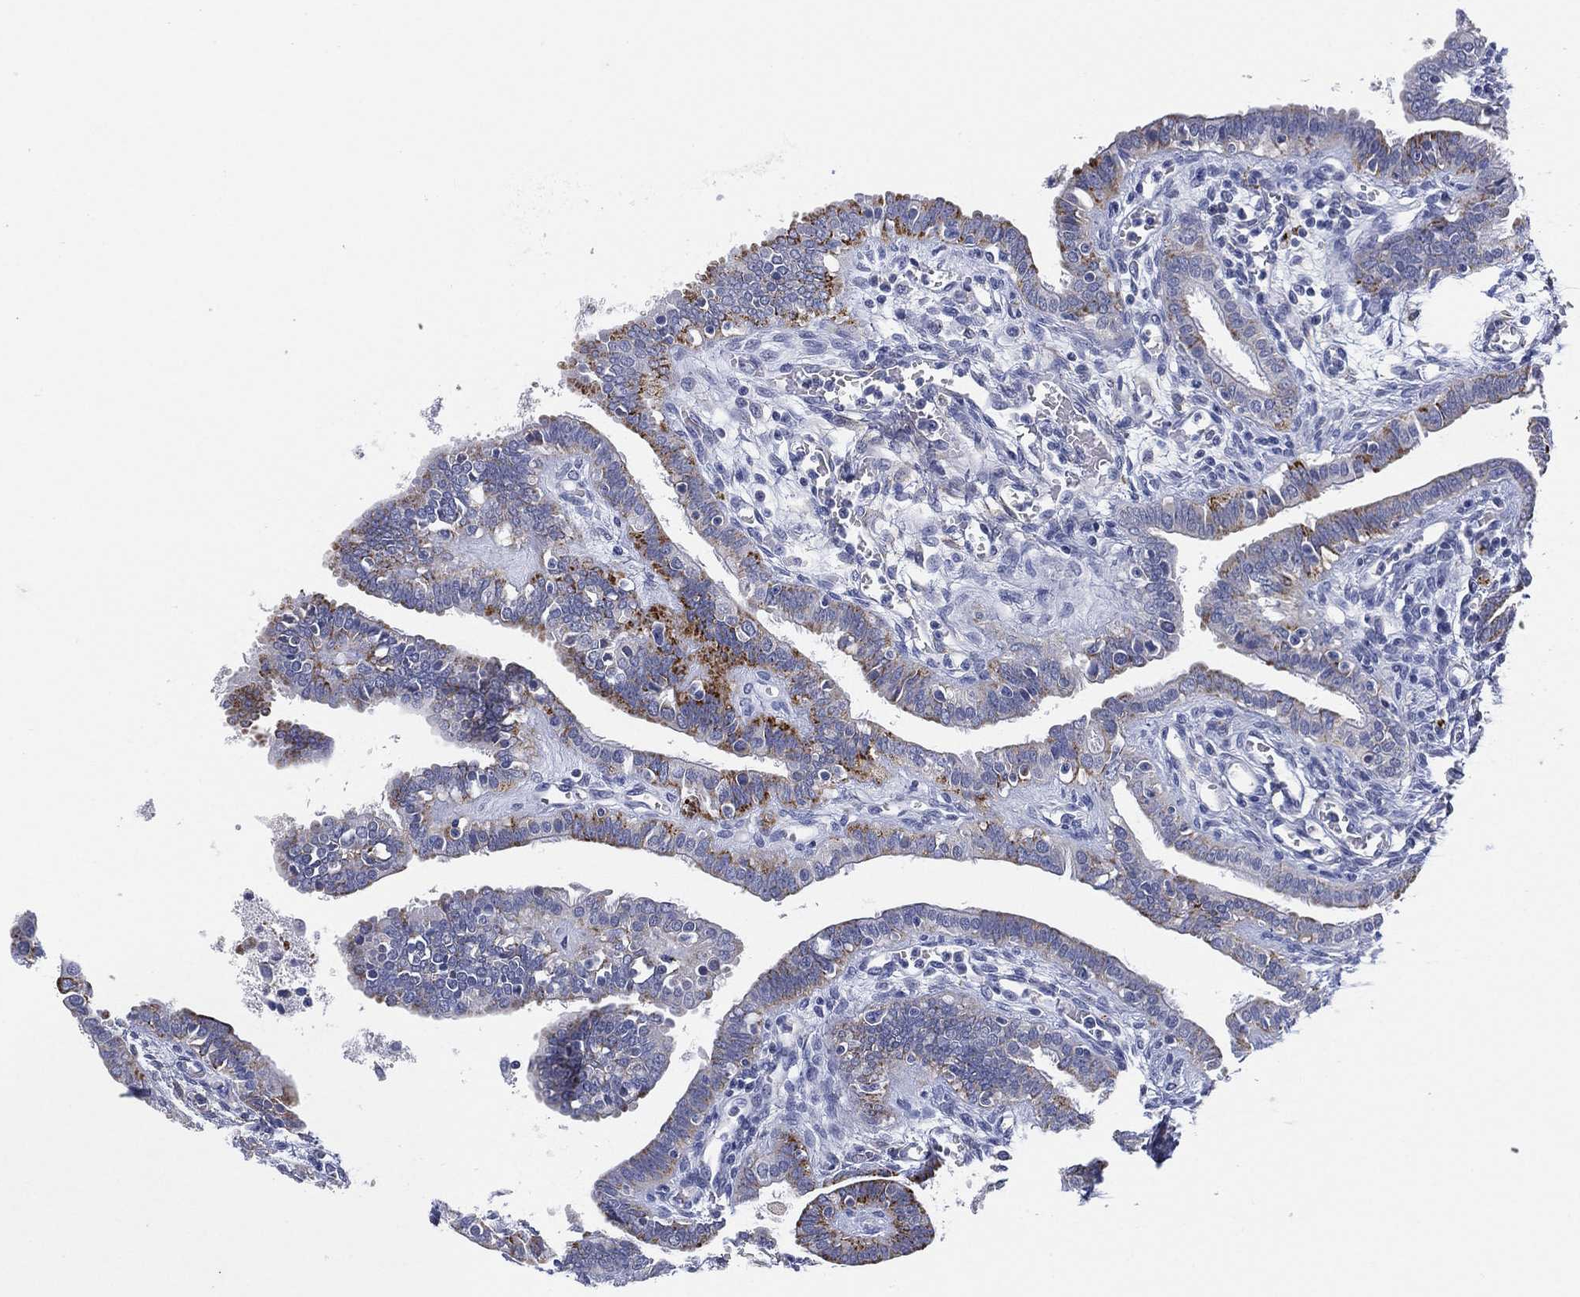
{"staining": {"intensity": "moderate", "quantity": "<25%", "location": "cytoplasmic/membranous"}, "tissue": "fallopian tube", "cell_type": "Glandular cells", "image_type": "normal", "snomed": [{"axis": "morphology", "description": "Normal tissue, NOS"}, {"axis": "morphology", "description": "Carcinoma, endometroid"}, {"axis": "topography", "description": "Fallopian tube"}, {"axis": "topography", "description": "Ovary"}], "caption": "An image of human fallopian tube stained for a protein exhibits moderate cytoplasmic/membranous brown staining in glandular cells.", "gene": "C5orf46", "patient": {"sex": "female", "age": 42}}